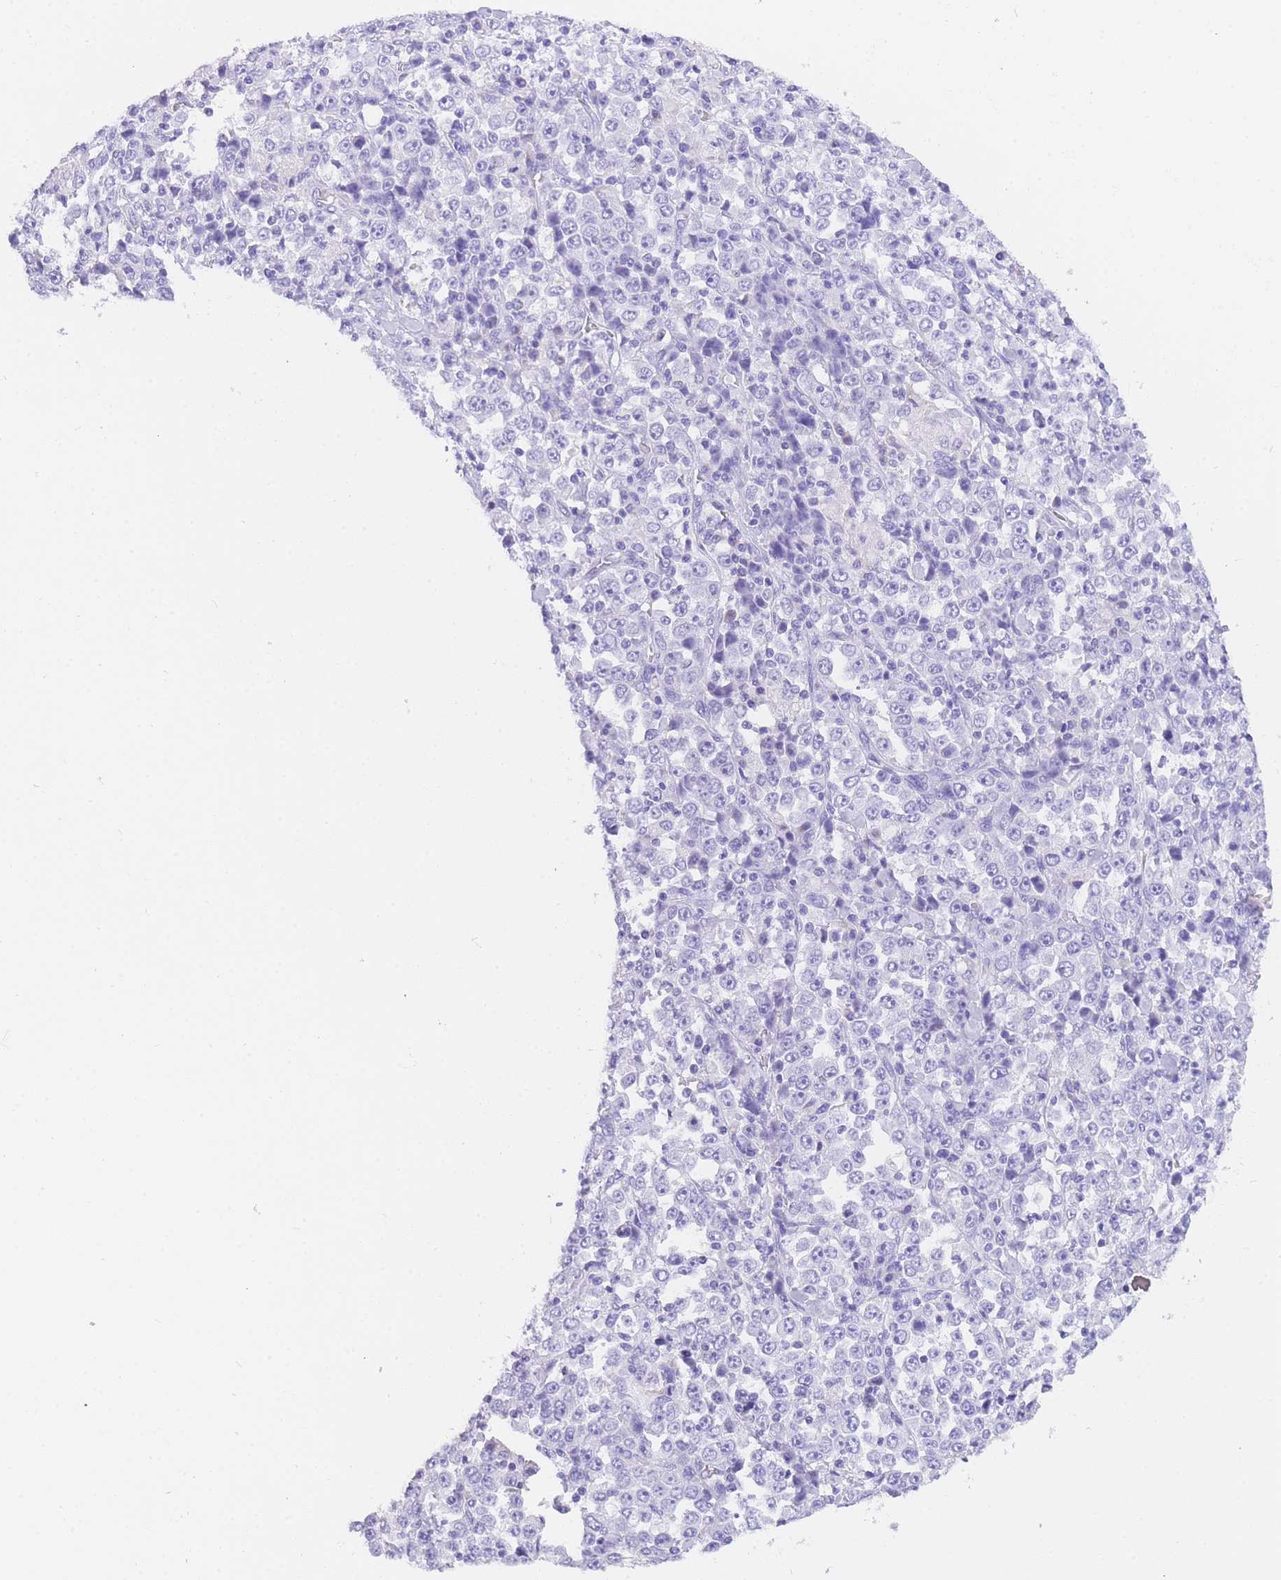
{"staining": {"intensity": "negative", "quantity": "none", "location": "none"}, "tissue": "stomach cancer", "cell_type": "Tumor cells", "image_type": "cancer", "snomed": [{"axis": "morphology", "description": "Normal tissue, NOS"}, {"axis": "morphology", "description": "Adenocarcinoma, NOS"}, {"axis": "topography", "description": "Stomach, upper"}, {"axis": "topography", "description": "Stomach"}], "caption": "This is an immunohistochemistry (IHC) micrograph of human stomach cancer. There is no positivity in tumor cells.", "gene": "NKD2", "patient": {"sex": "male", "age": 59}}